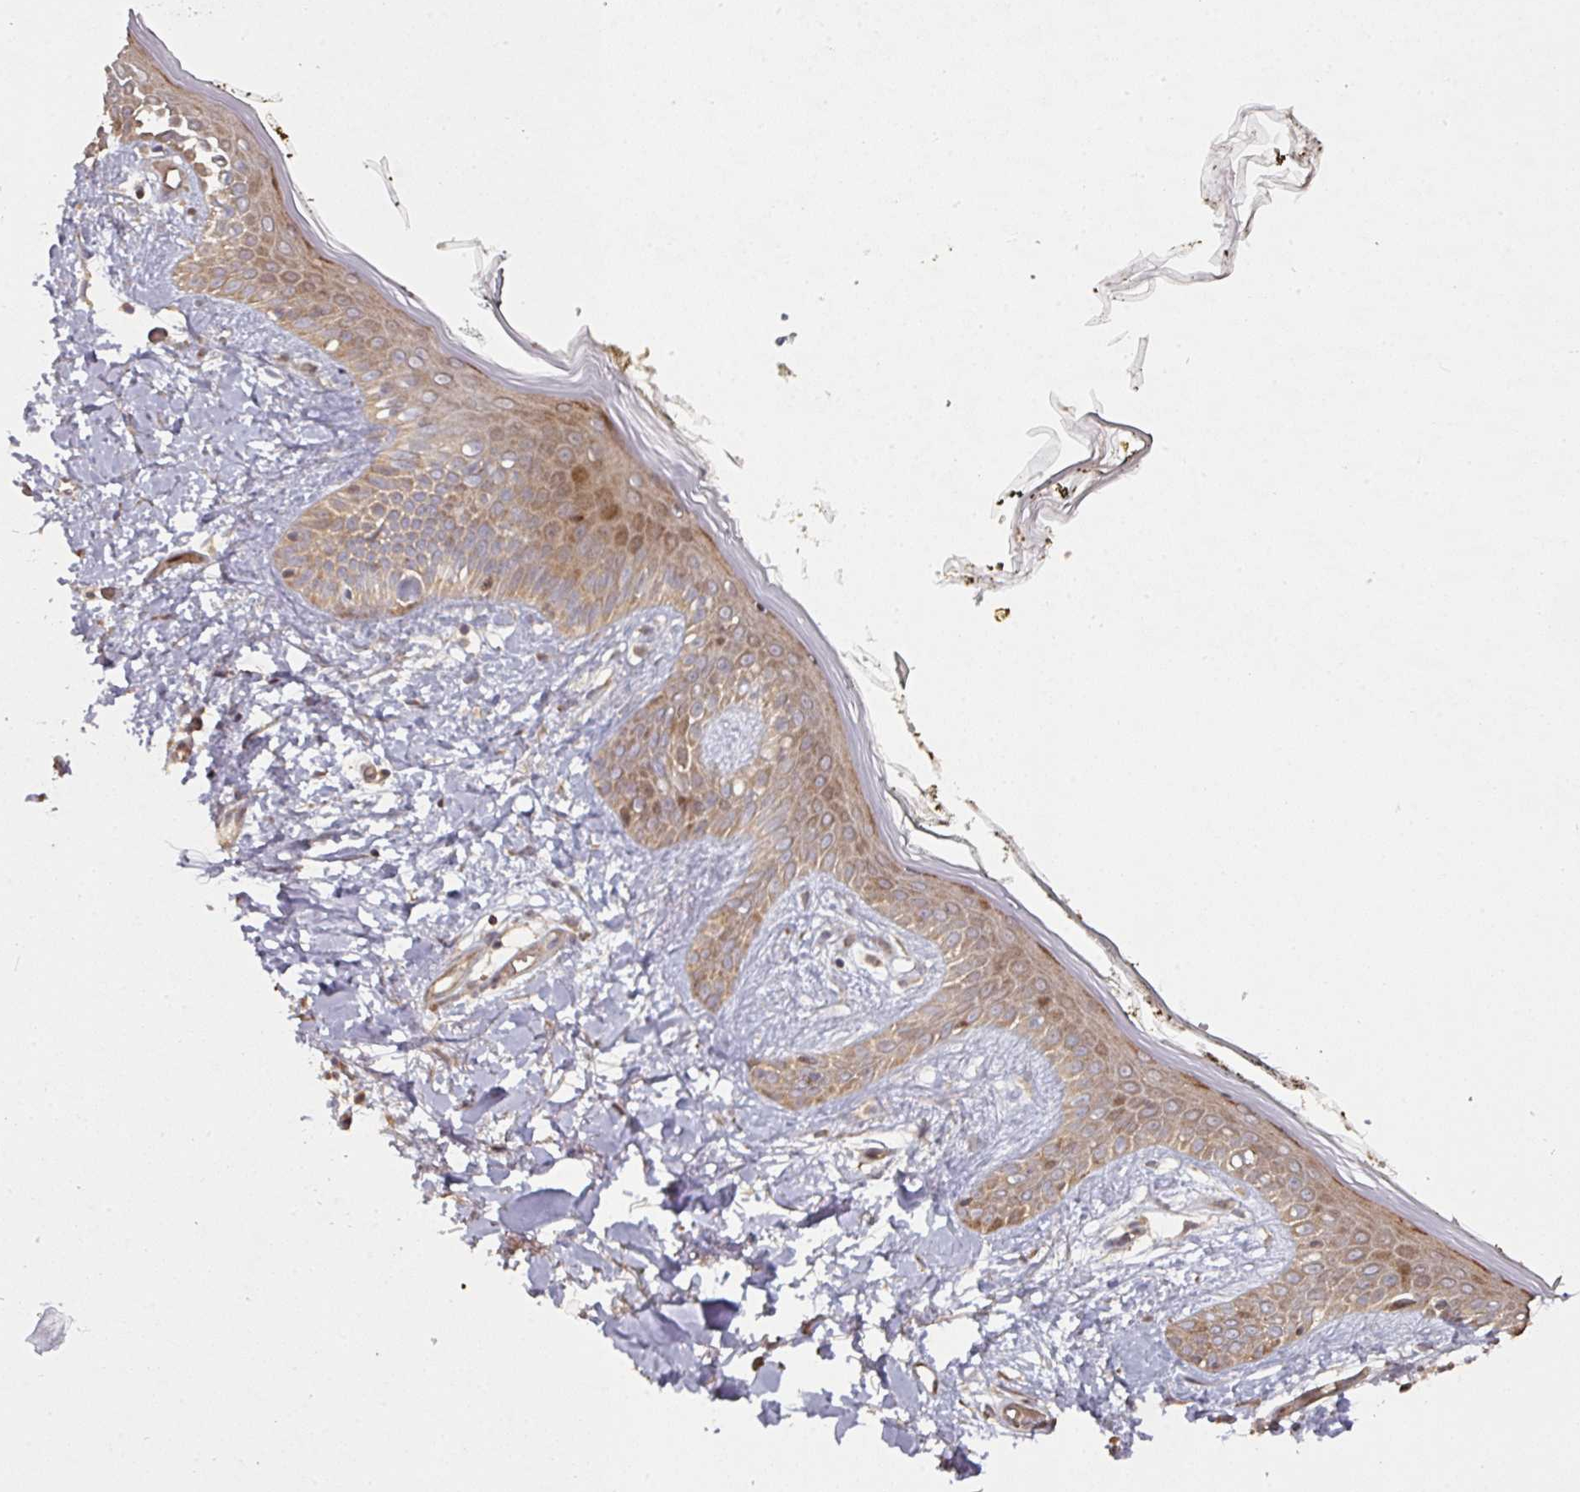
{"staining": {"intensity": "moderate", "quantity": ">75%", "location": "cytoplasmic/membranous"}, "tissue": "skin", "cell_type": "Fibroblasts", "image_type": "normal", "snomed": [{"axis": "morphology", "description": "Normal tissue, NOS"}, {"axis": "topography", "description": "Skin"}], "caption": "Immunohistochemical staining of benign human skin demonstrates >75% levels of moderate cytoplasmic/membranous protein expression in approximately >75% of fibroblasts.", "gene": "CA7", "patient": {"sex": "female", "age": 34}}